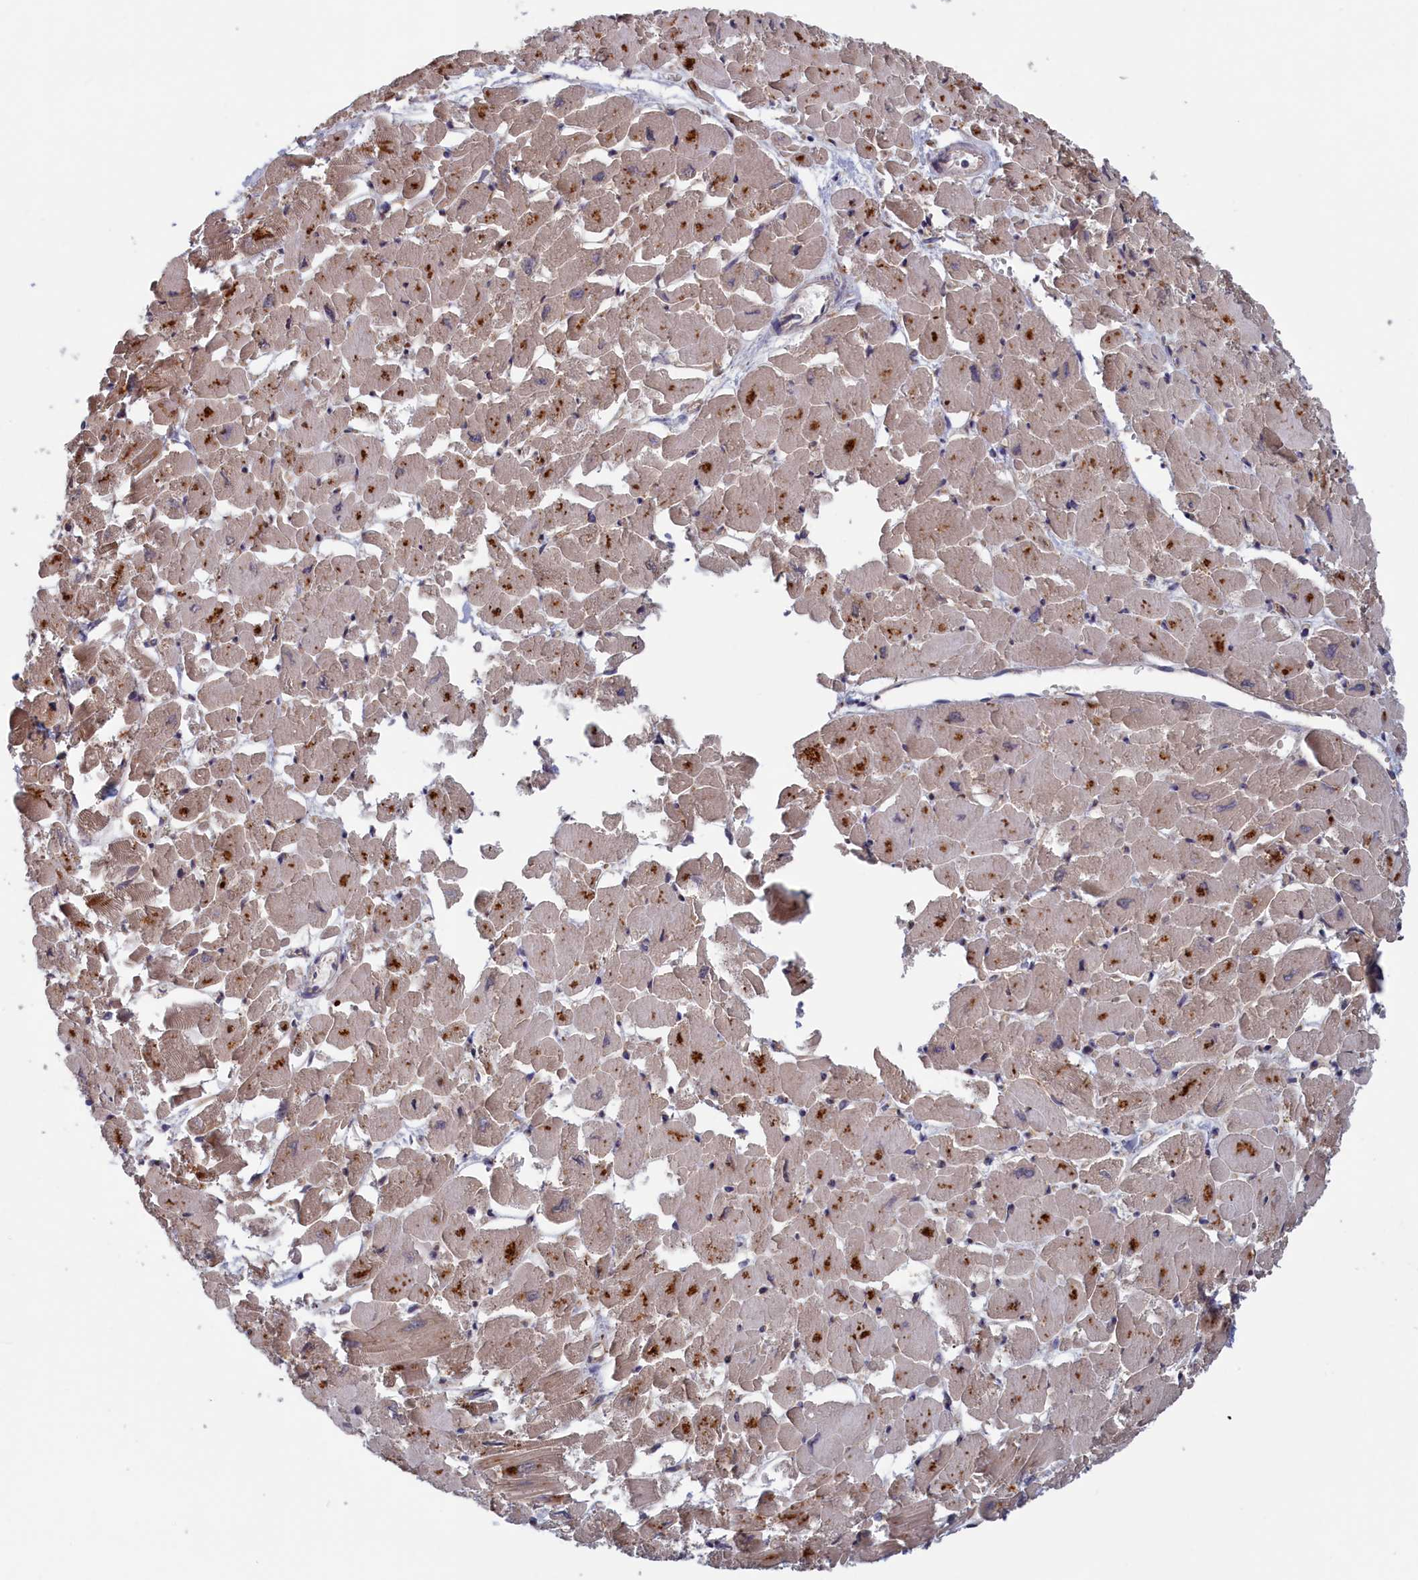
{"staining": {"intensity": "weak", "quantity": "25%-75%", "location": "cytoplasmic/membranous"}, "tissue": "heart muscle", "cell_type": "Cardiomyocytes", "image_type": "normal", "snomed": [{"axis": "morphology", "description": "Normal tissue, NOS"}, {"axis": "topography", "description": "Heart"}], "caption": "Immunohistochemical staining of benign heart muscle shows 25%-75% levels of weak cytoplasmic/membranous protein positivity in approximately 25%-75% of cardiomyocytes.", "gene": "PLP2", "patient": {"sex": "male", "age": 54}}